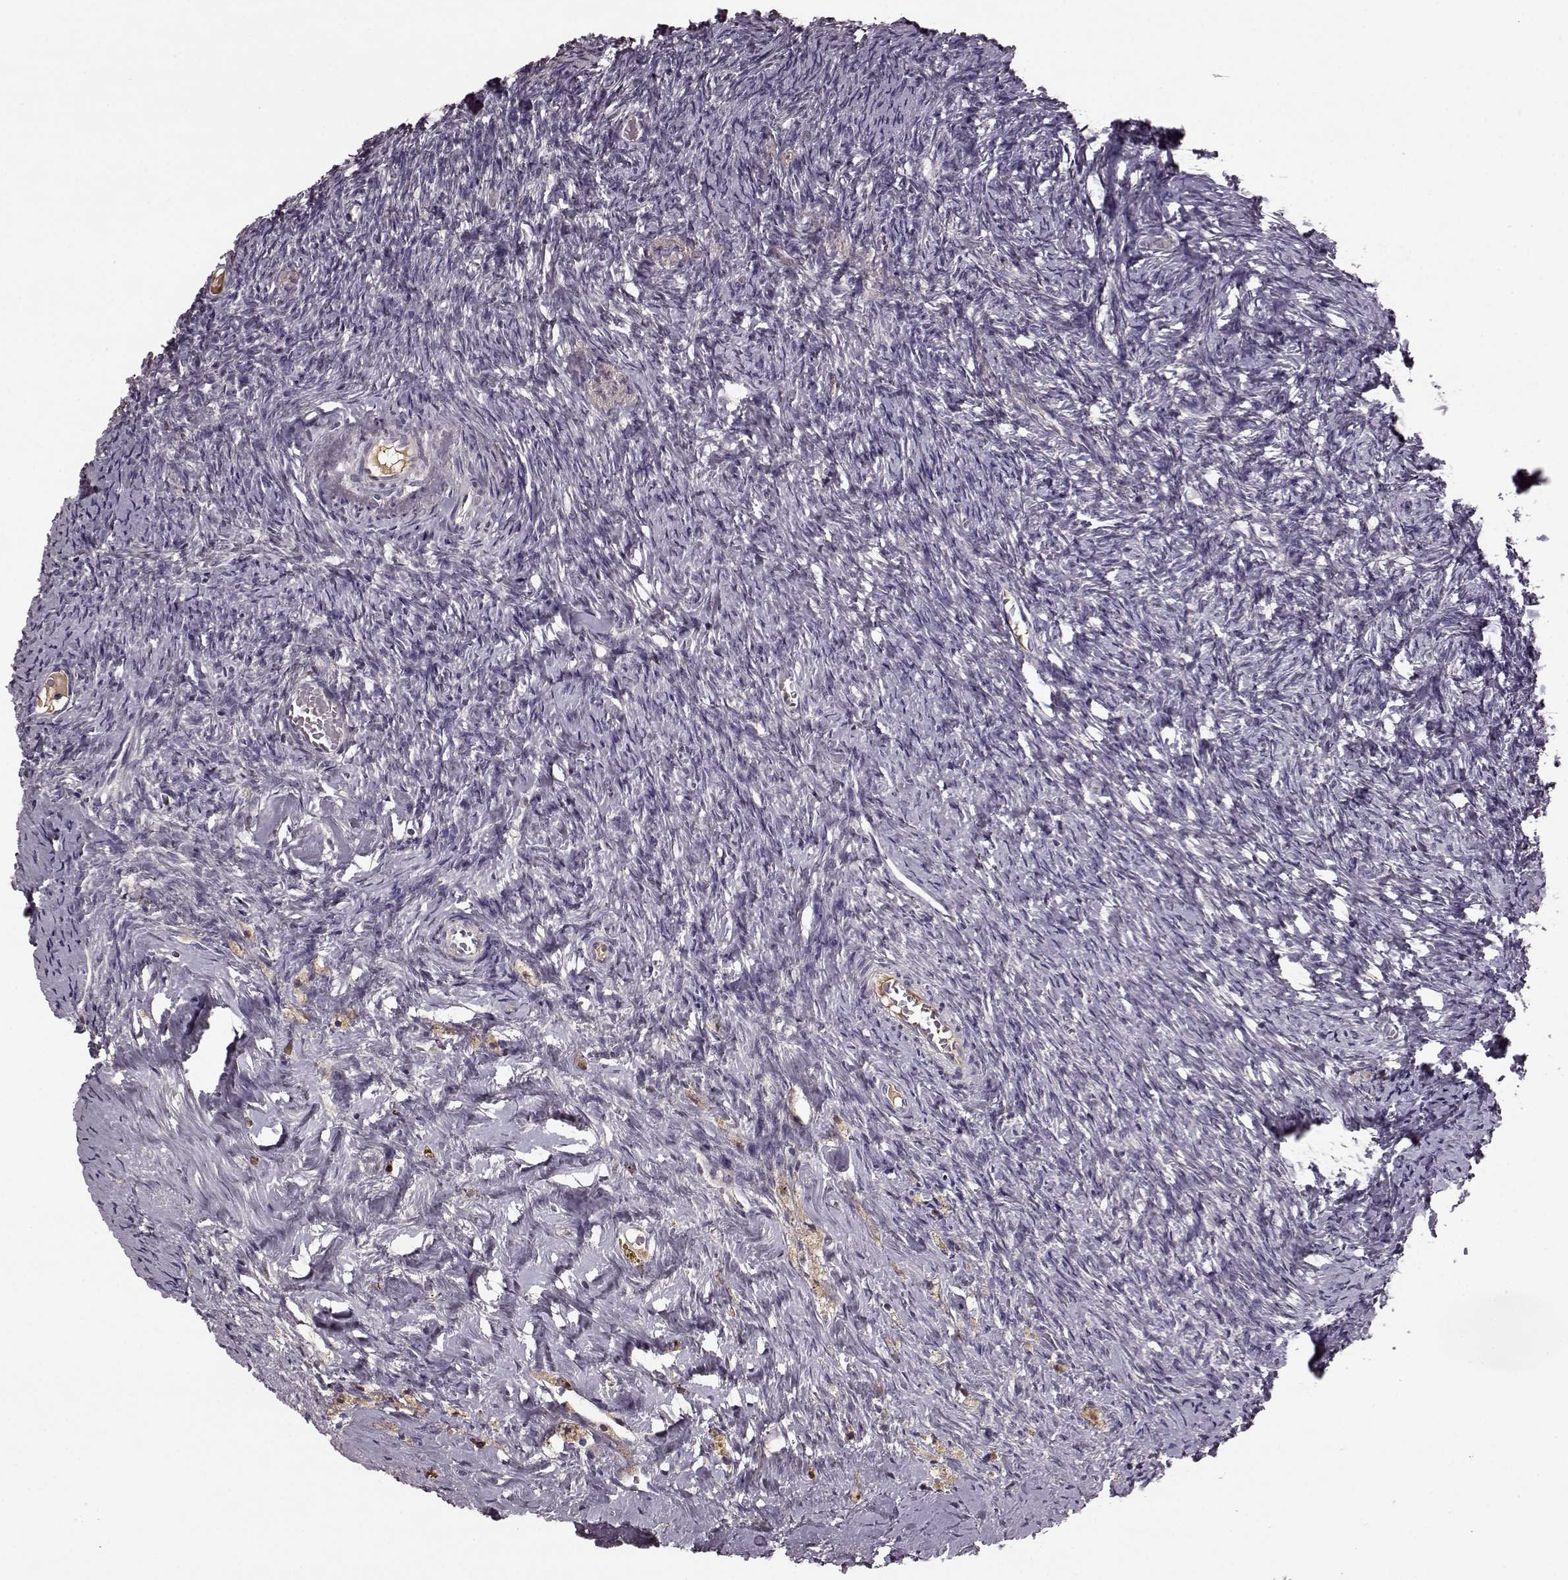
{"staining": {"intensity": "negative", "quantity": "none", "location": "none"}, "tissue": "ovary", "cell_type": "Follicle cells", "image_type": "normal", "snomed": [{"axis": "morphology", "description": "Normal tissue, NOS"}, {"axis": "topography", "description": "Ovary"}], "caption": "Immunohistochemistry (IHC) image of unremarkable ovary: human ovary stained with DAB reveals no significant protein staining in follicle cells. The staining is performed using DAB (3,3'-diaminobenzidine) brown chromogen with nuclei counter-stained in using hematoxylin.", "gene": "NRL", "patient": {"sex": "female", "age": 39}}